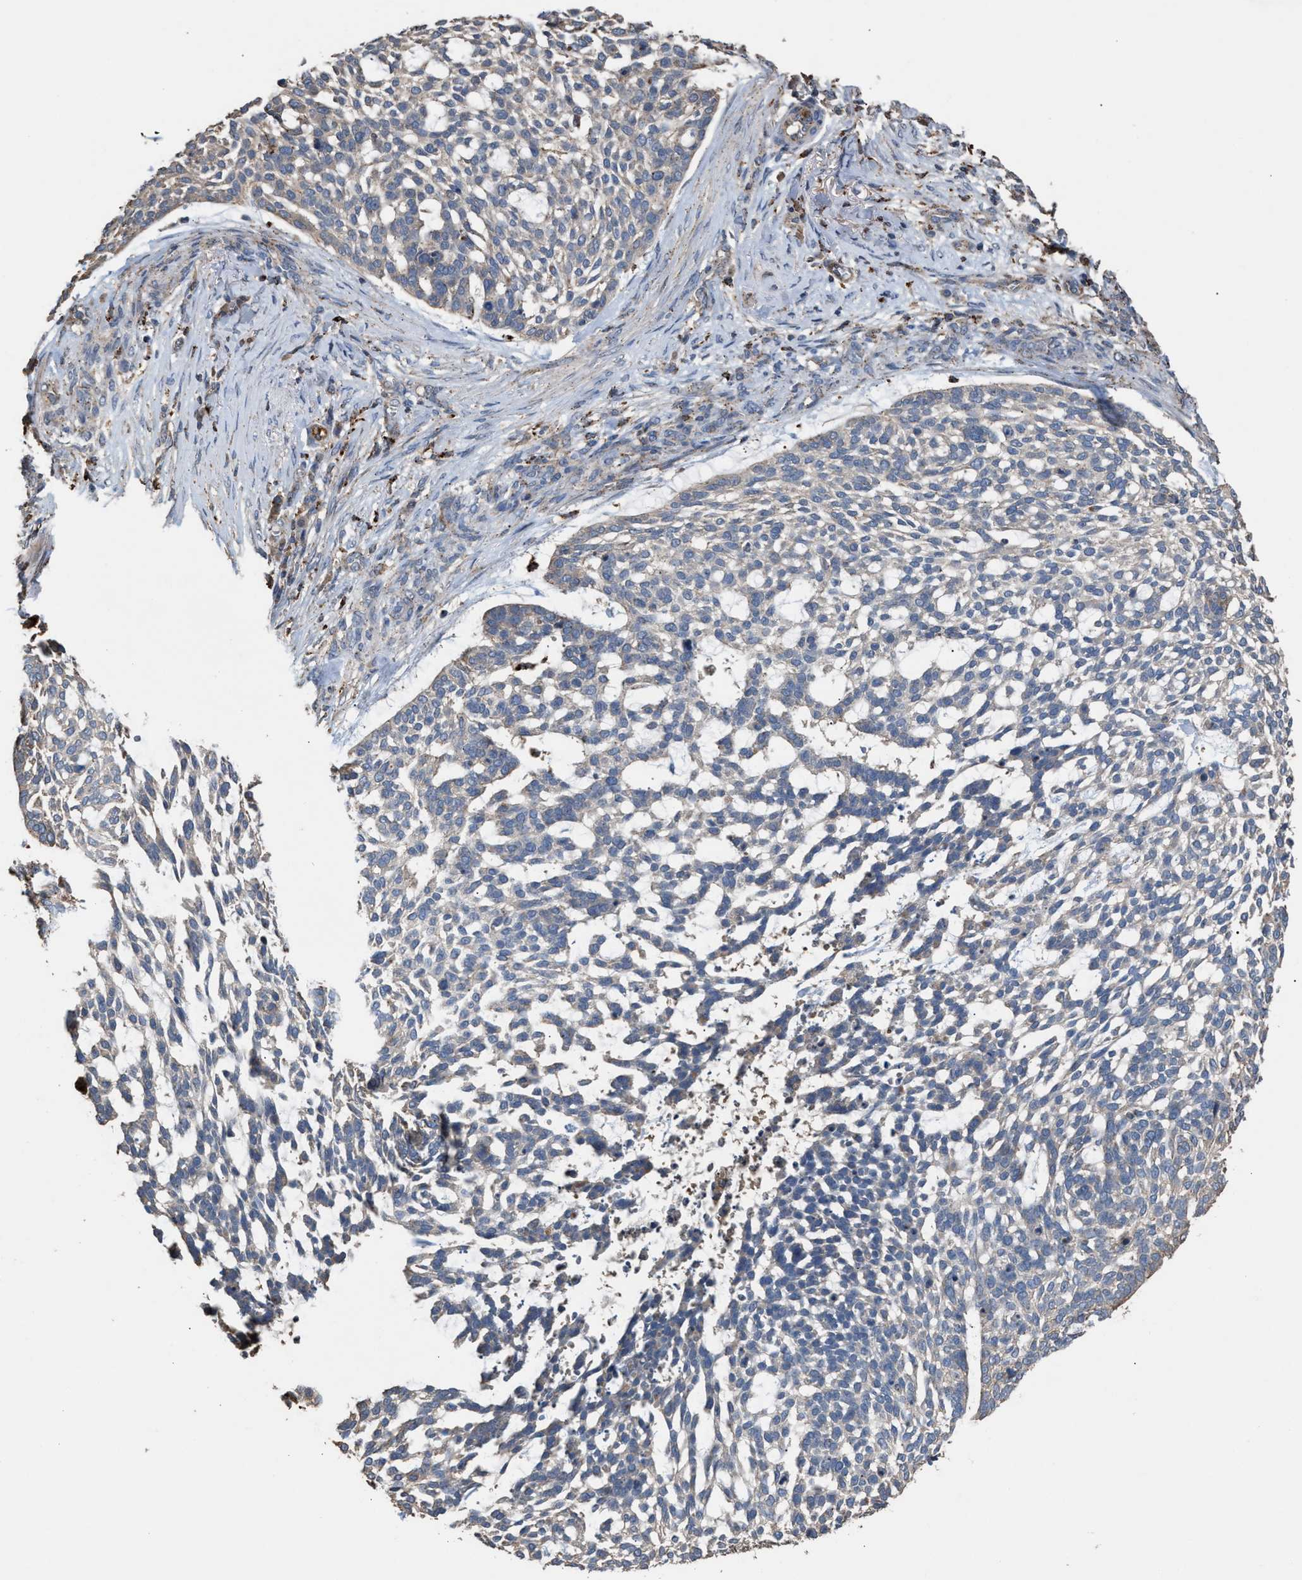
{"staining": {"intensity": "negative", "quantity": "none", "location": "none"}, "tissue": "skin cancer", "cell_type": "Tumor cells", "image_type": "cancer", "snomed": [{"axis": "morphology", "description": "Basal cell carcinoma"}, {"axis": "topography", "description": "Skin"}], "caption": "Tumor cells are negative for brown protein staining in skin cancer.", "gene": "ELMO3", "patient": {"sex": "female", "age": 64}}